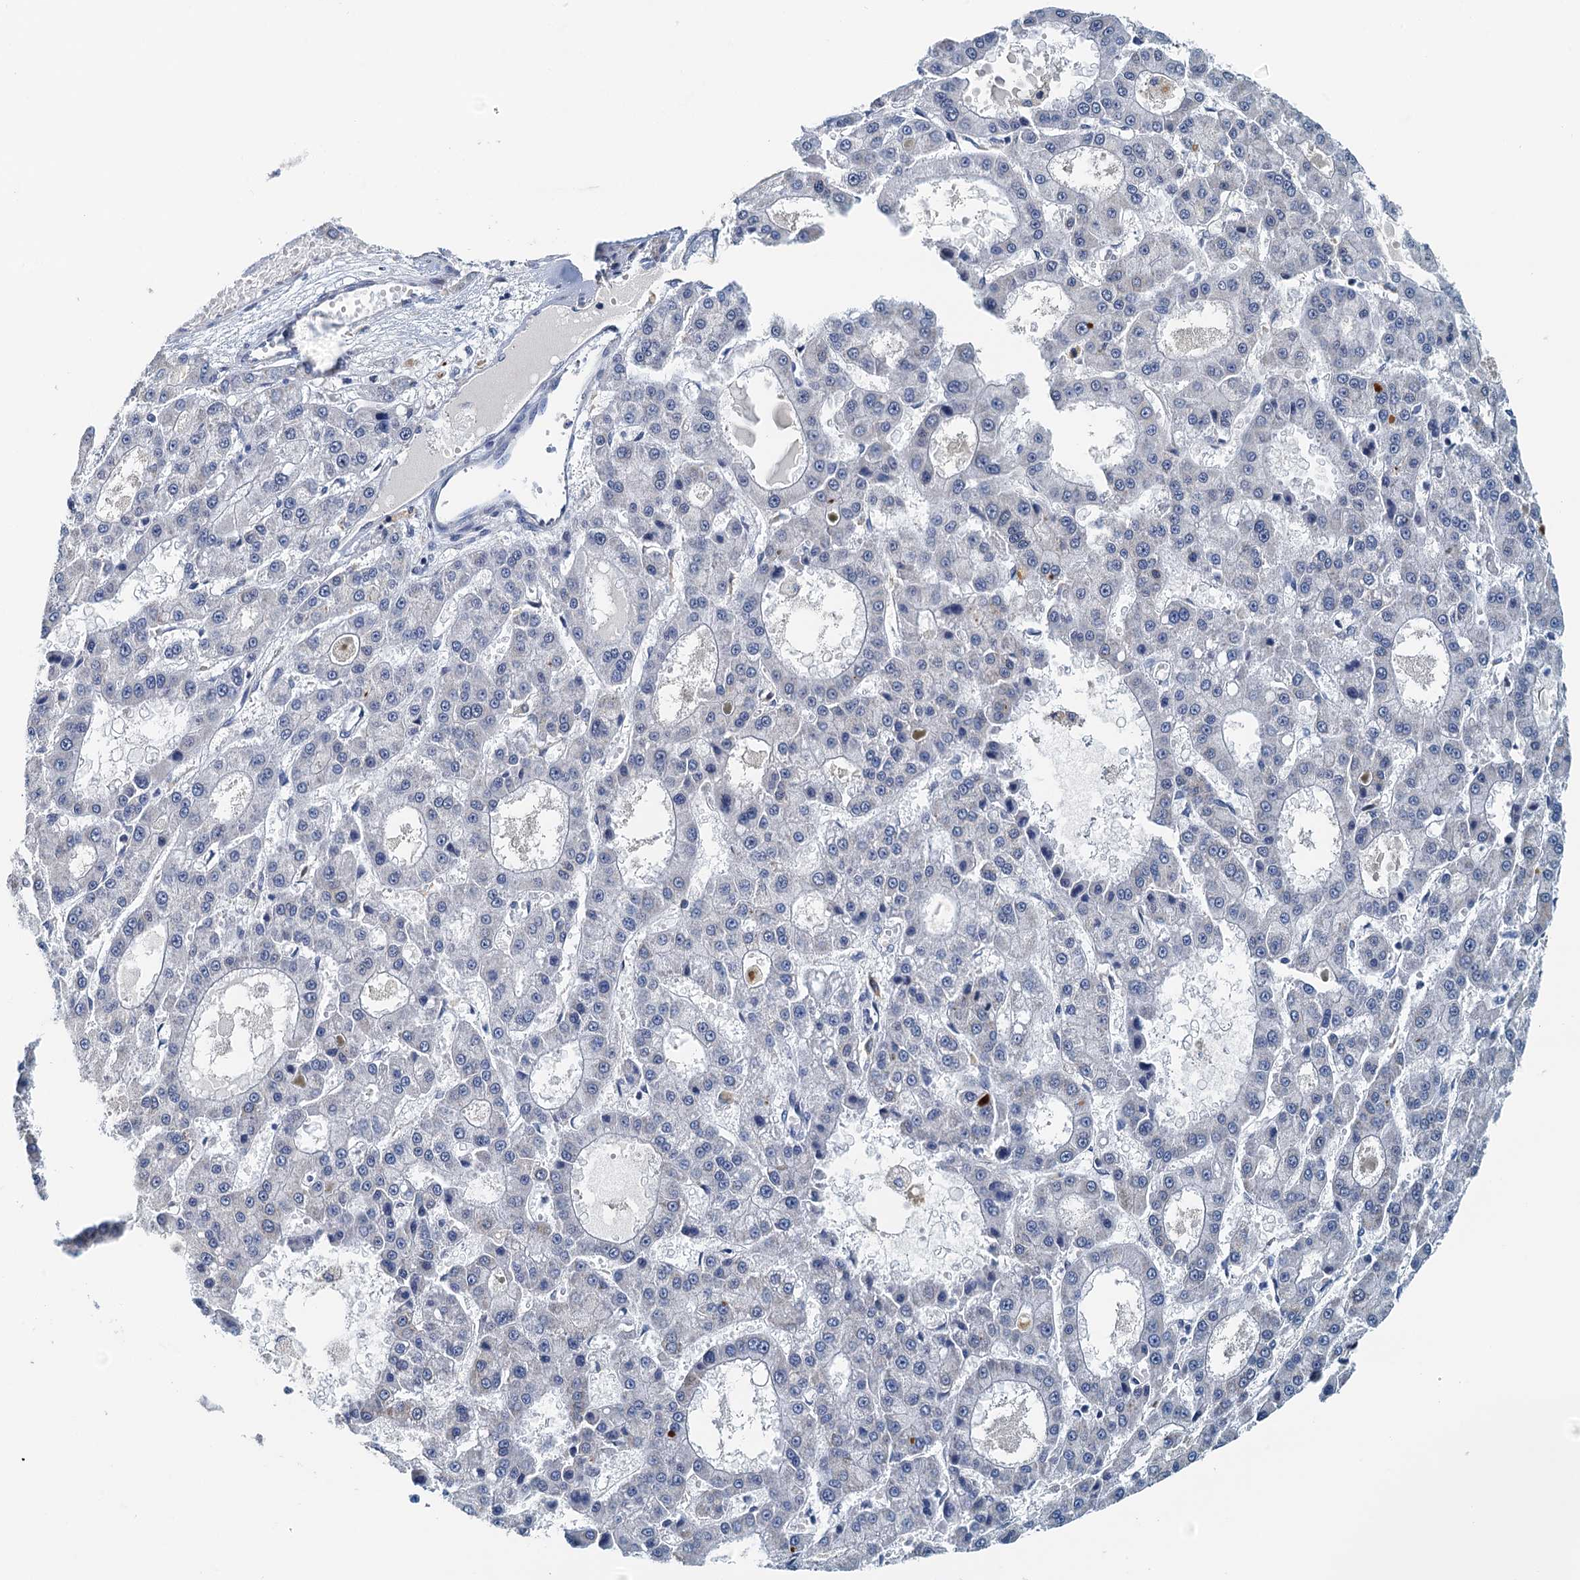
{"staining": {"intensity": "negative", "quantity": "none", "location": "none"}, "tissue": "liver cancer", "cell_type": "Tumor cells", "image_type": "cancer", "snomed": [{"axis": "morphology", "description": "Carcinoma, Hepatocellular, NOS"}, {"axis": "topography", "description": "Liver"}], "caption": "Immunohistochemical staining of human hepatocellular carcinoma (liver) exhibits no significant staining in tumor cells. (IHC, brightfield microscopy, high magnification).", "gene": "DTD1", "patient": {"sex": "male", "age": 70}}